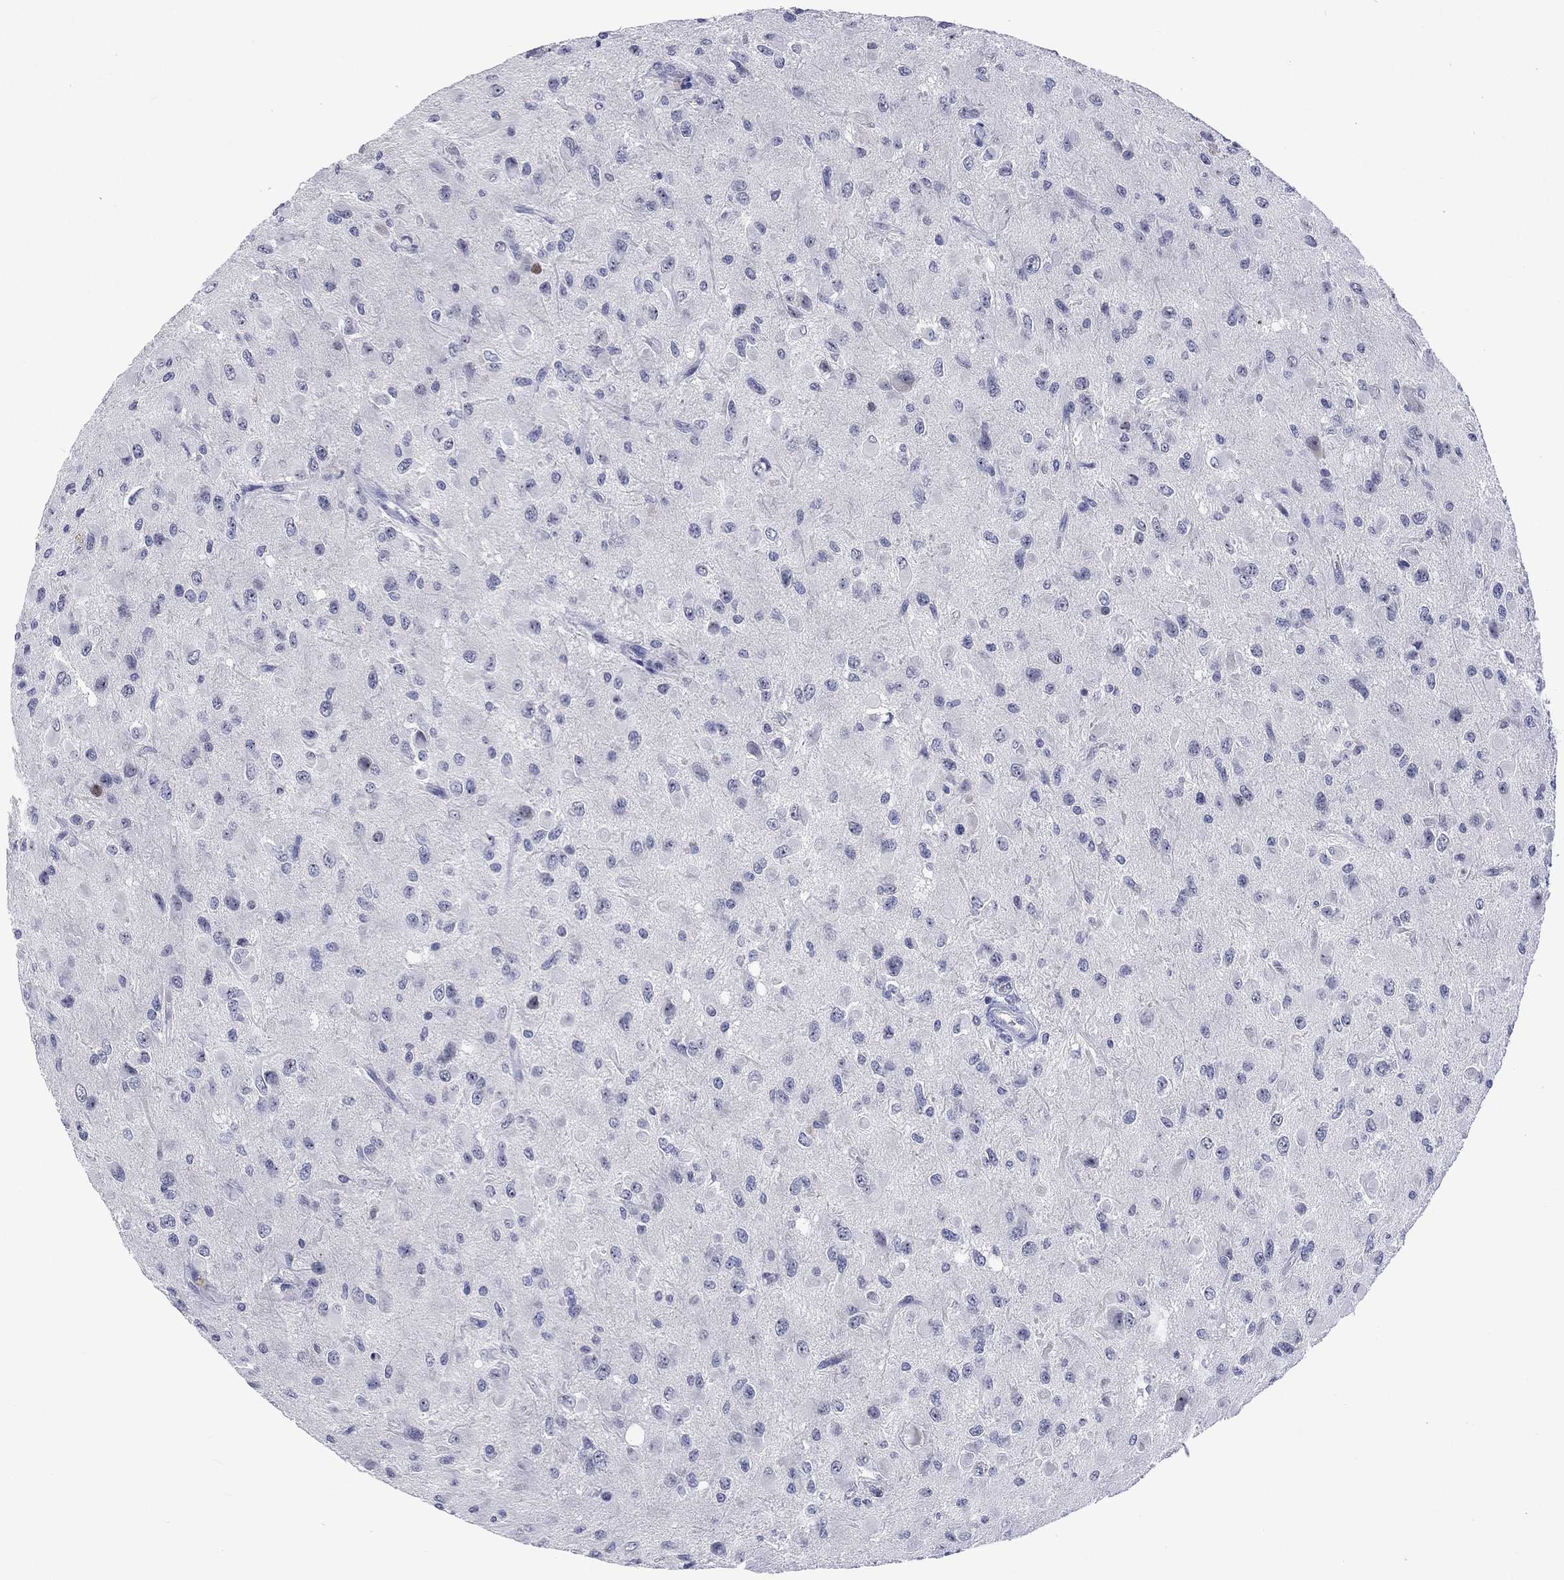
{"staining": {"intensity": "negative", "quantity": "none", "location": "none"}, "tissue": "glioma", "cell_type": "Tumor cells", "image_type": "cancer", "snomed": [{"axis": "morphology", "description": "Glioma, malignant, High grade"}, {"axis": "topography", "description": "Cerebral cortex"}], "caption": "Immunohistochemistry (IHC) histopathology image of neoplastic tissue: malignant high-grade glioma stained with DAB (3,3'-diaminobenzidine) exhibits no significant protein positivity in tumor cells.", "gene": "SSX1", "patient": {"sex": "male", "age": 35}}